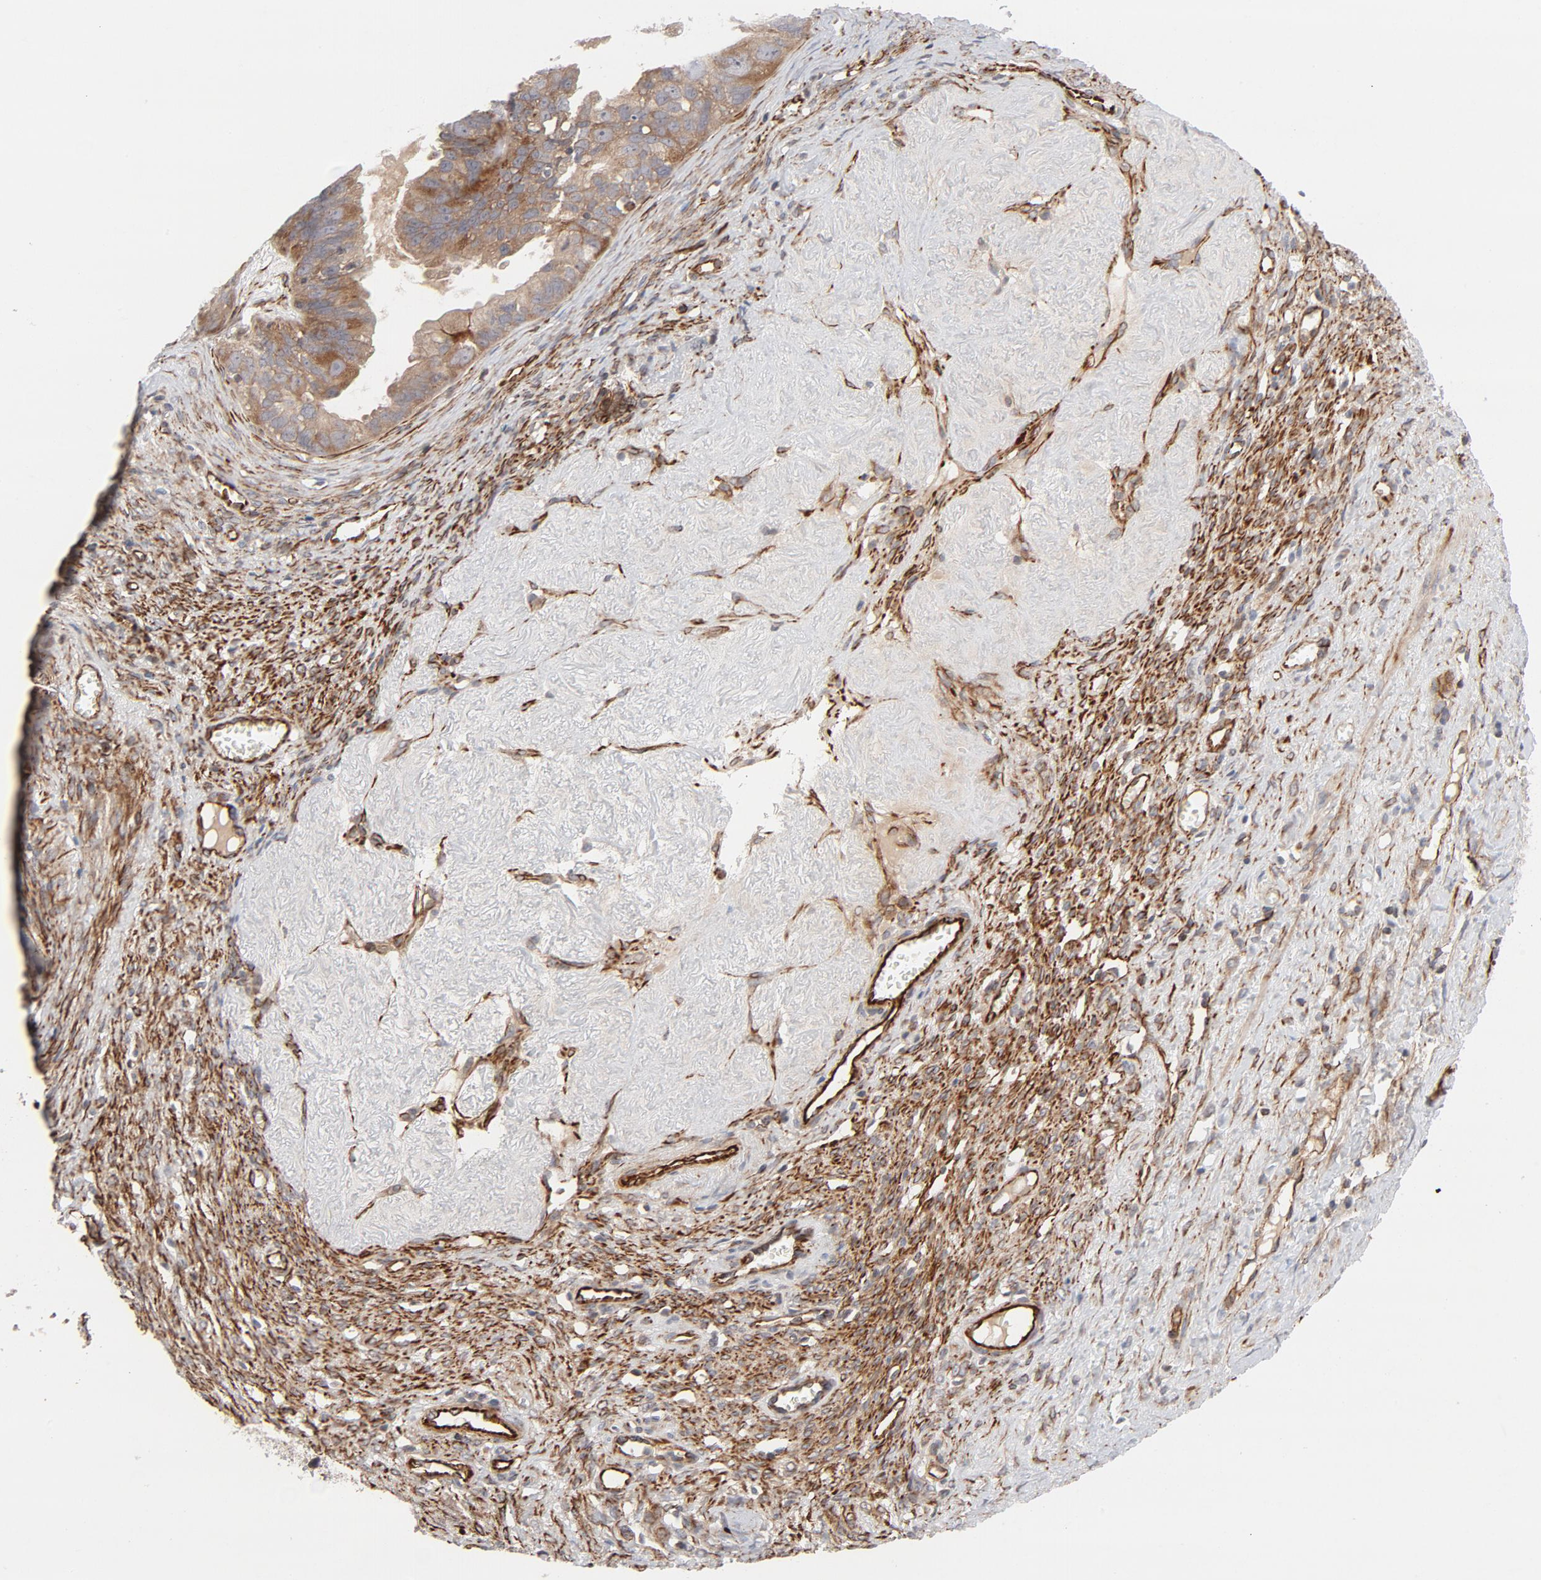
{"staining": {"intensity": "moderate", "quantity": ">75%", "location": "cytoplasmic/membranous"}, "tissue": "ovarian cancer", "cell_type": "Tumor cells", "image_type": "cancer", "snomed": [{"axis": "morphology", "description": "Carcinoma, endometroid"}, {"axis": "topography", "description": "Ovary"}], "caption": "Ovarian cancer (endometroid carcinoma) stained with DAB immunohistochemistry exhibits medium levels of moderate cytoplasmic/membranous positivity in about >75% of tumor cells. (IHC, brightfield microscopy, high magnification).", "gene": "DNAAF2", "patient": {"sex": "female", "age": 85}}